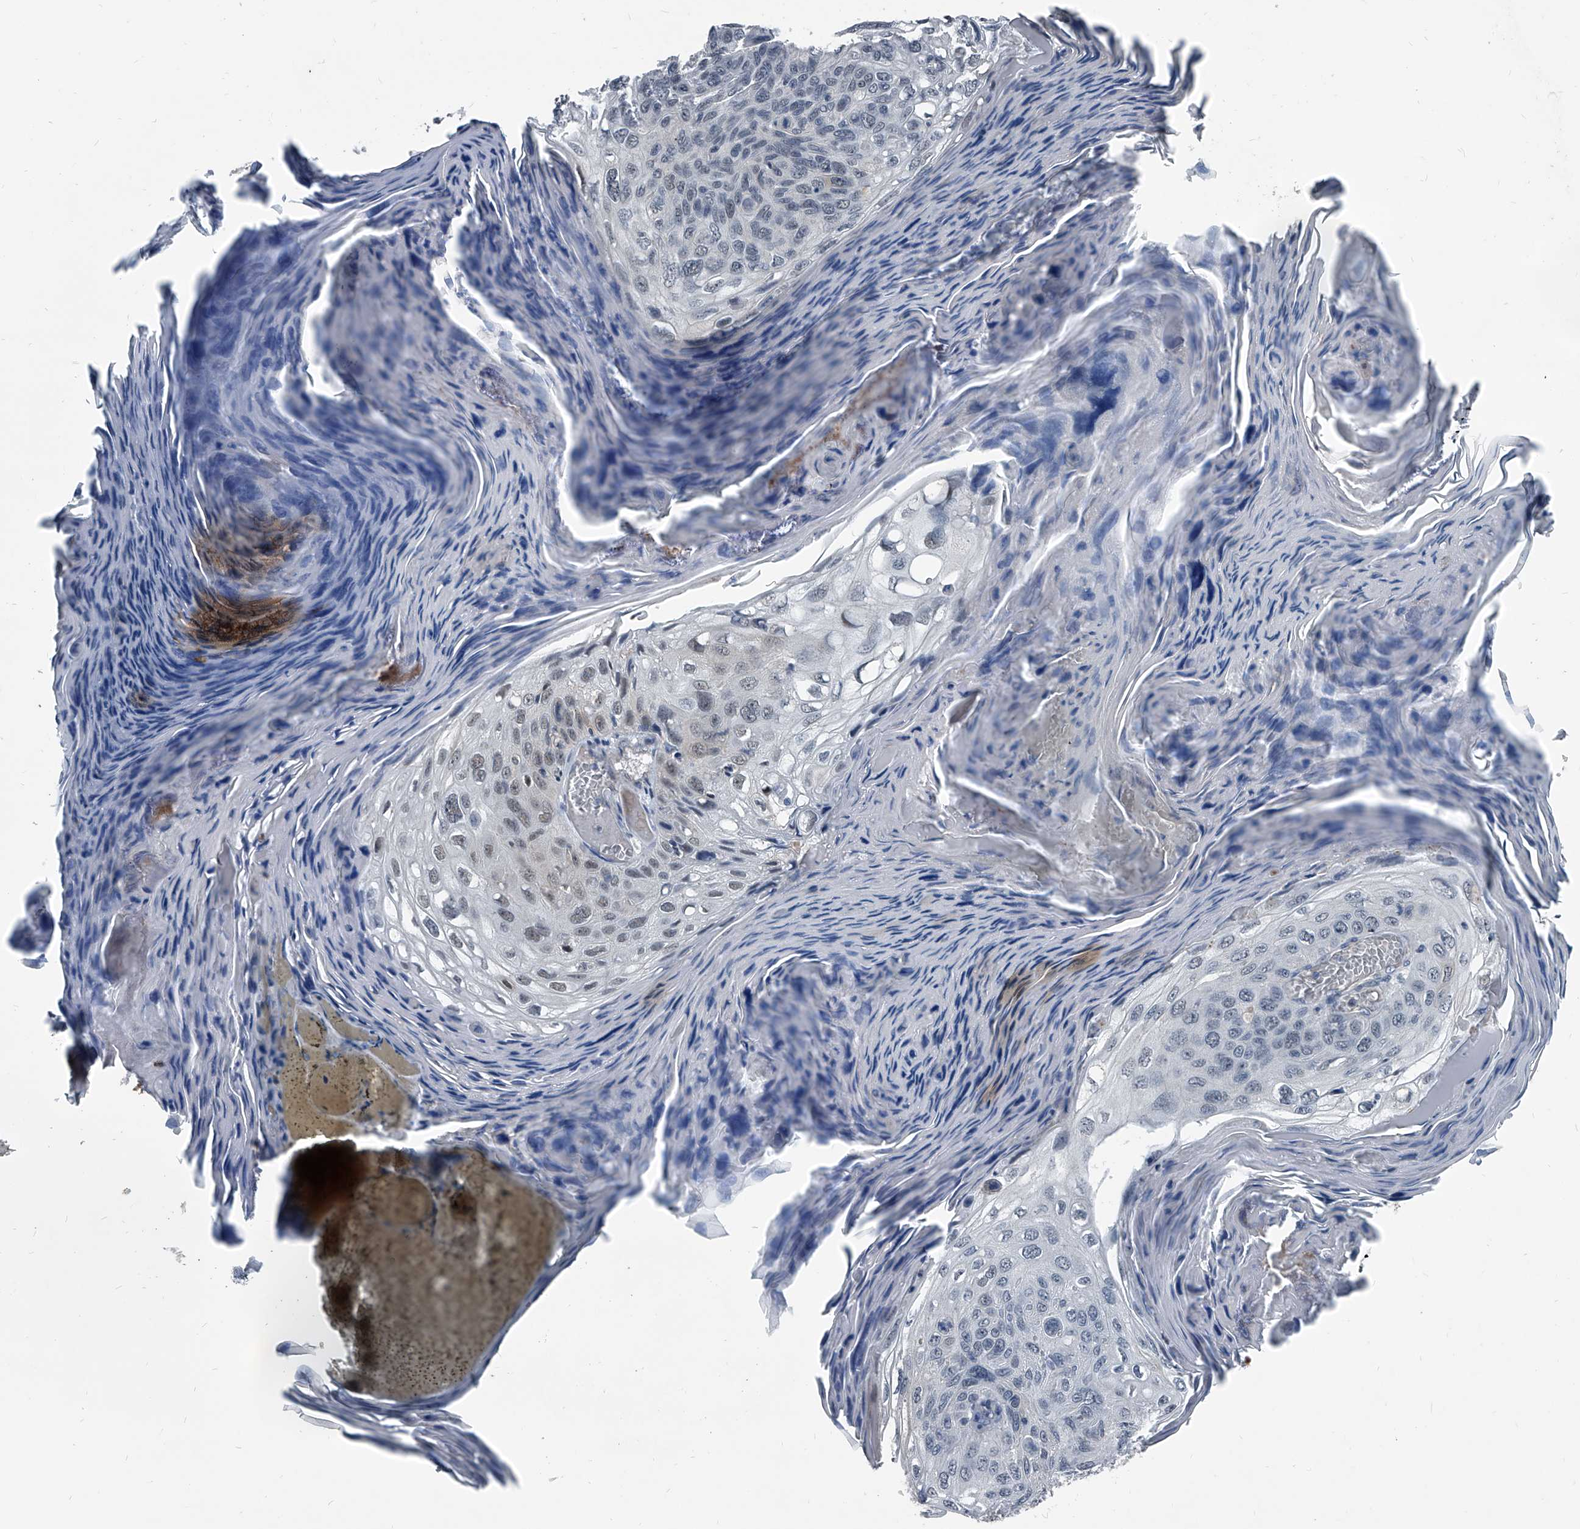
{"staining": {"intensity": "negative", "quantity": "none", "location": "none"}, "tissue": "skin cancer", "cell_type": "Tumor cells", "image_type": "cancer", "snomed": [{"axis": "morphology", "description": "Squamous cell carcinoma, NOS"}, {"axis": "topography", "description": "Skin"}], "caption": "The photomicrograph reveals no staining of tumor cells in skin cancer (squamous cell carcinoma).", "gene": "MEN1", "patient": {"sex": "female", "age": 90}}